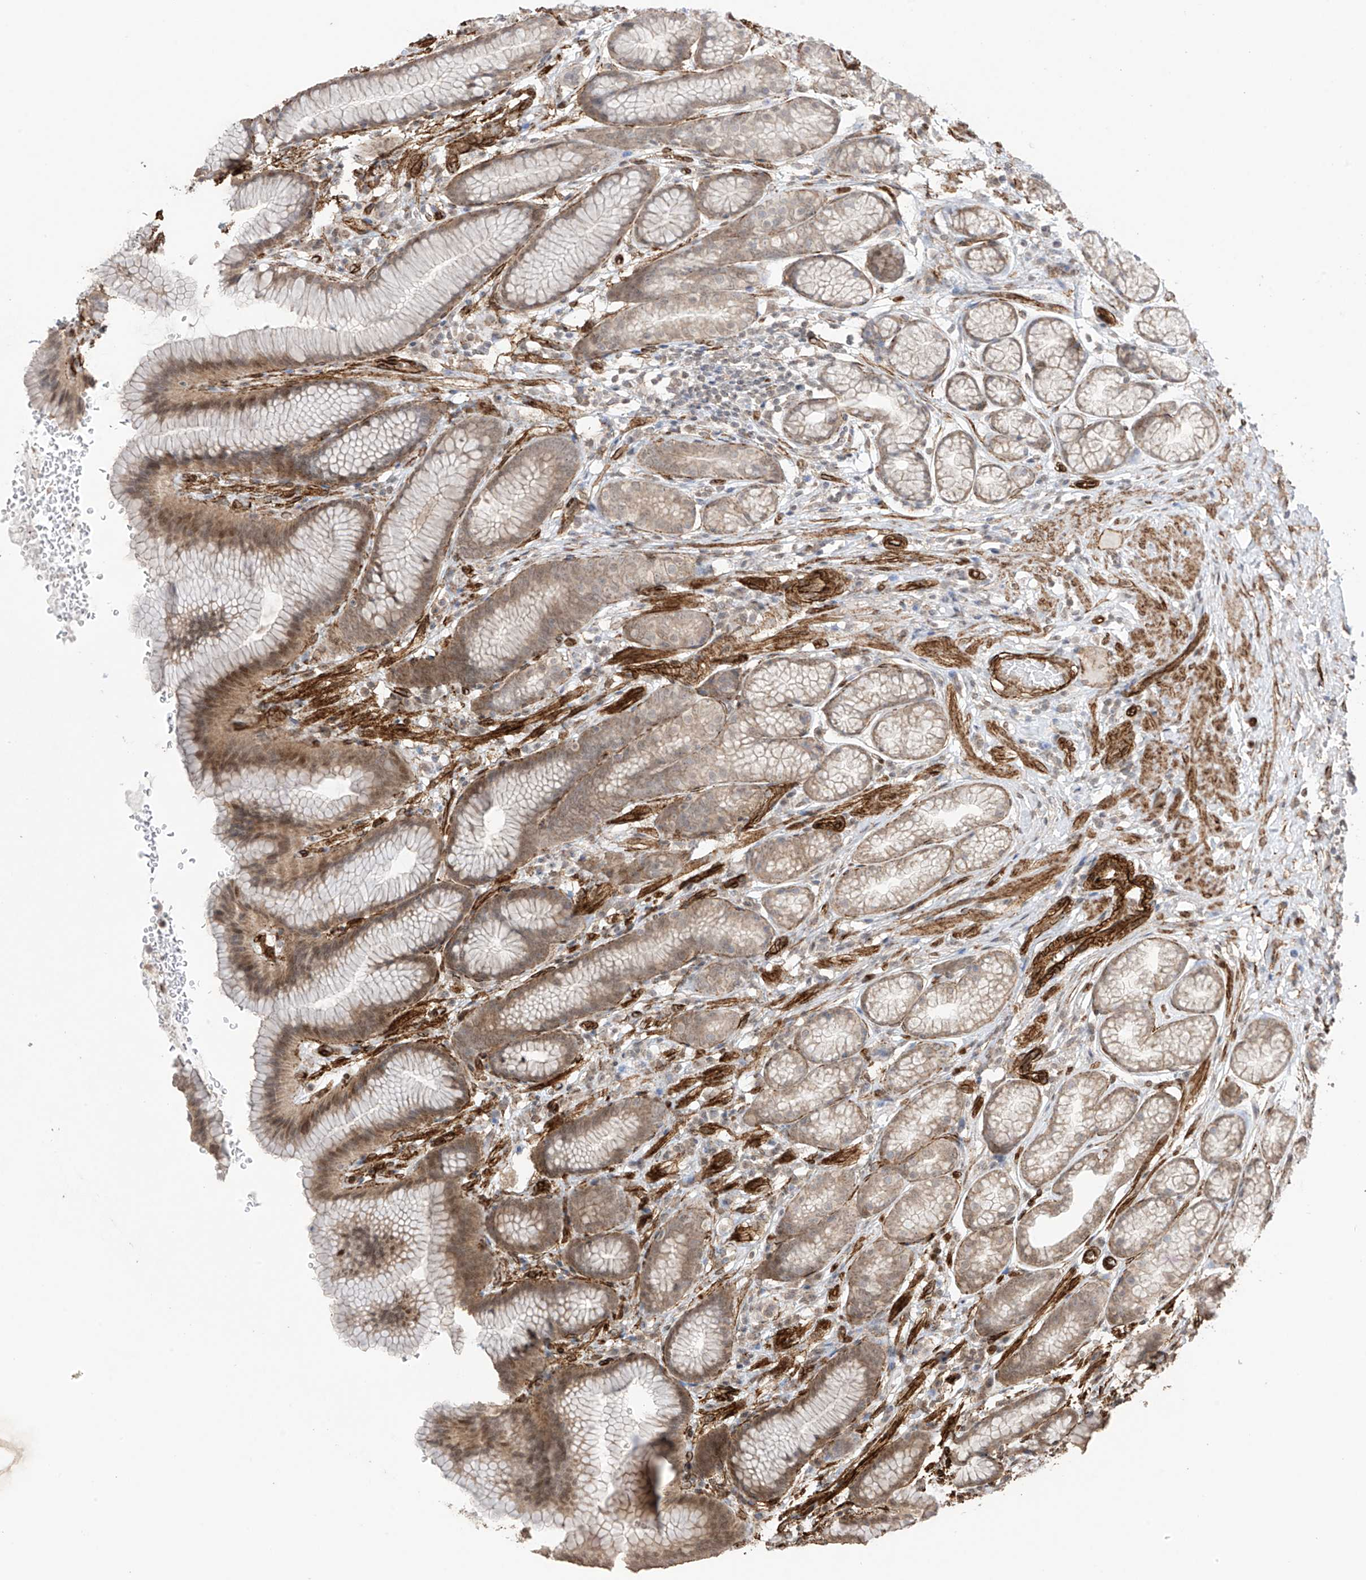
{"staining": {"intensity": "moderate", "quantity": "25%-75%", "location": "cytoplasmic/membranous,nuclear"}, "tissue": "stomach", "cell_type": "Glandular cells", "image_type": "normal", "snomed": [{"axis": "morphology", "description": "Normal tissue, NOS"}, {"axis": "topography", "description": "Stomach"}], "caption": "Protein staining by IHC shows moderate cytoplasmic/membranous,nuclear staining in about 25%-75% of glandular cells in normal stomach.", "gene": "TTLL5", "patient": {"sex": "male", "age": 42}}